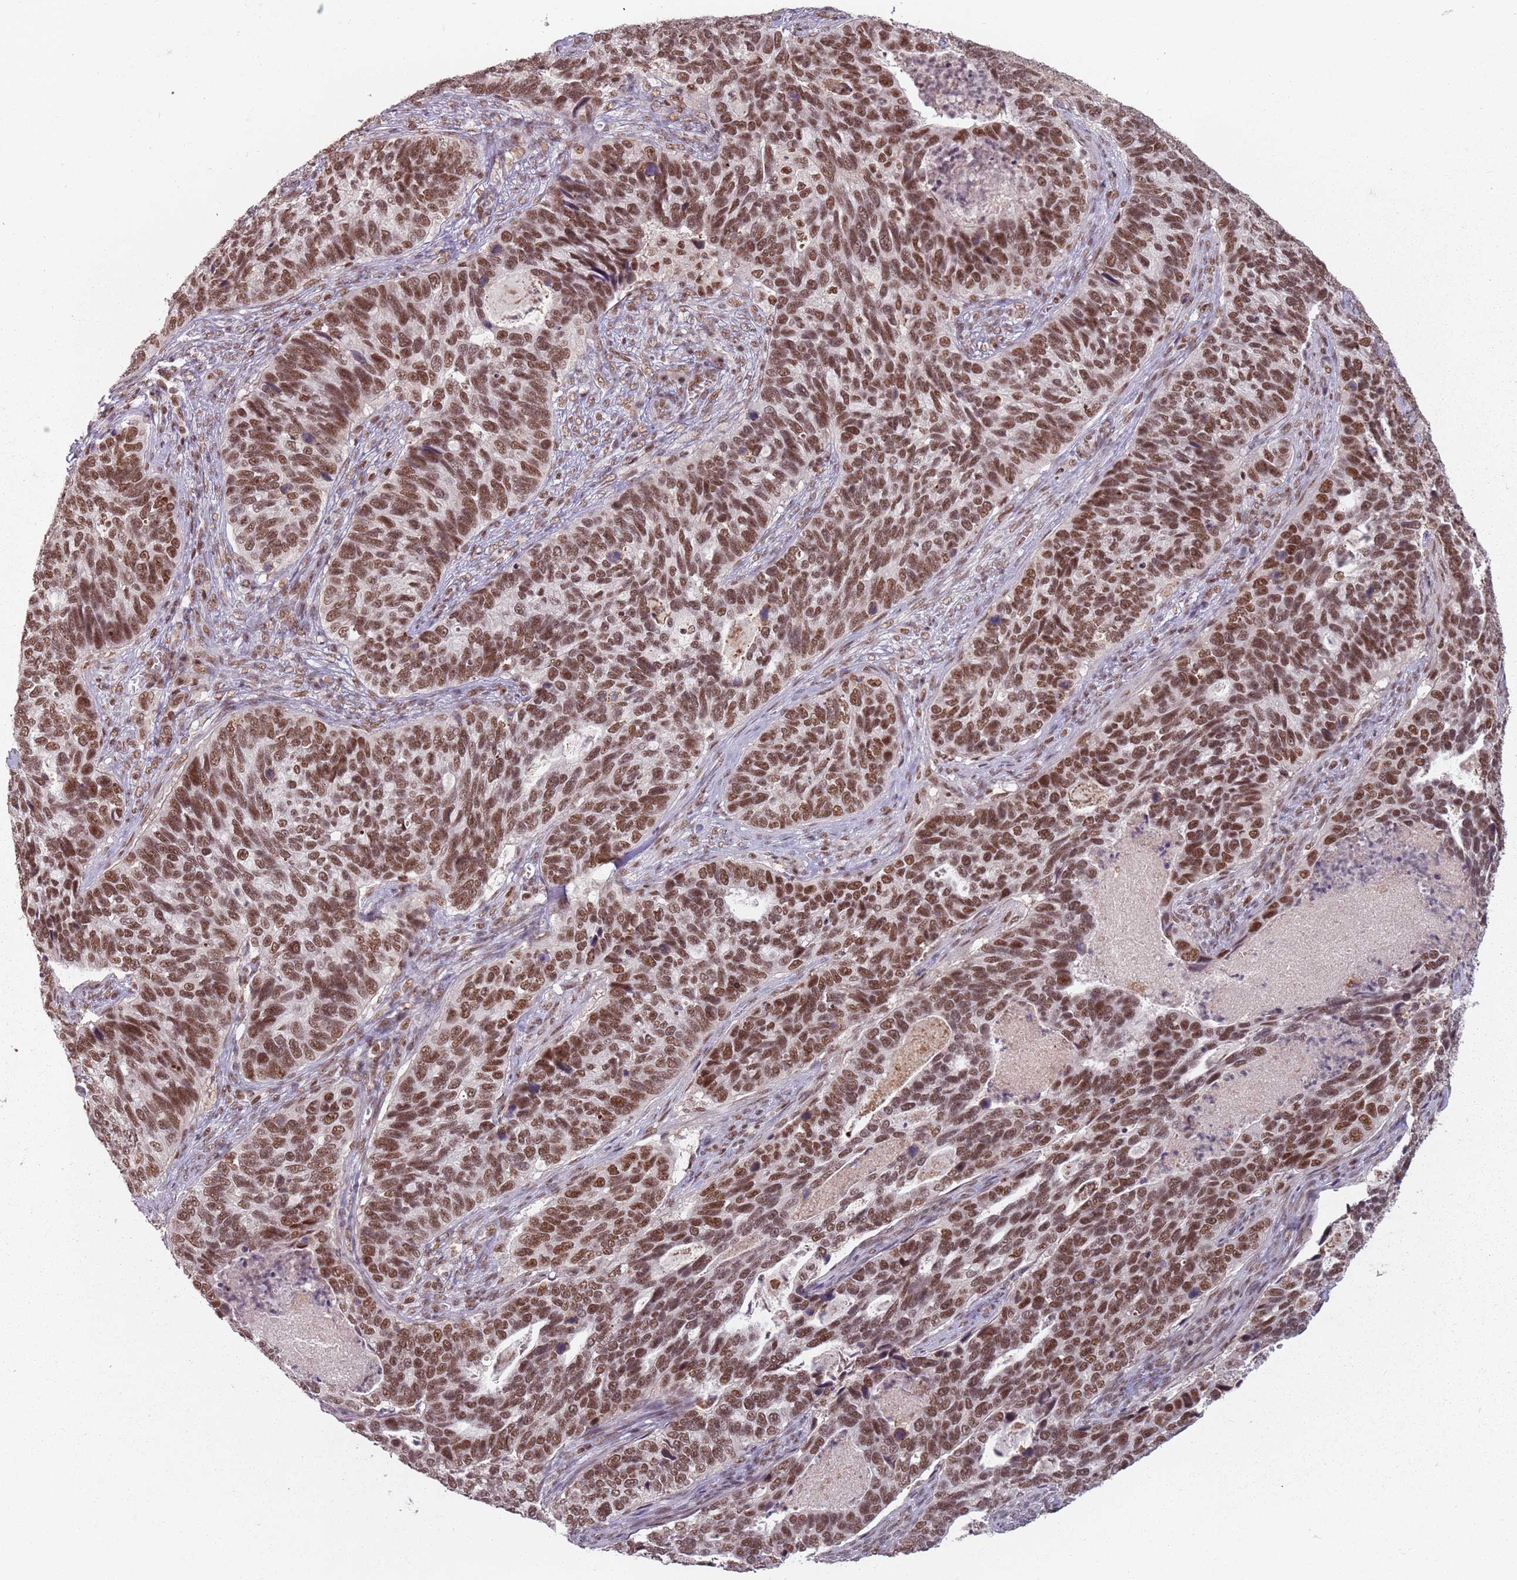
{"staining": {"intensity": "moderate", "quantity": ">75%", "location": "nuclear"}, "tissue": "cervical cancer", "cell_type": "Tumor cells", "image_type": "cancer", "snomed": [{"axis": "morphology", "description": "Squamous cell carcinoma, NOS"}, {"axis": "topography", "description": "Cervix"}], "caption": "Cervical cancer was stained to show a protein in brown. There is medium levels of moderate nuclear staining in approximately >75% of tumor cells. (IHC, brightfield microscopy, high magnification).", "gene": "NCBP1", "patient": {"sex": "female", "age": 38}}